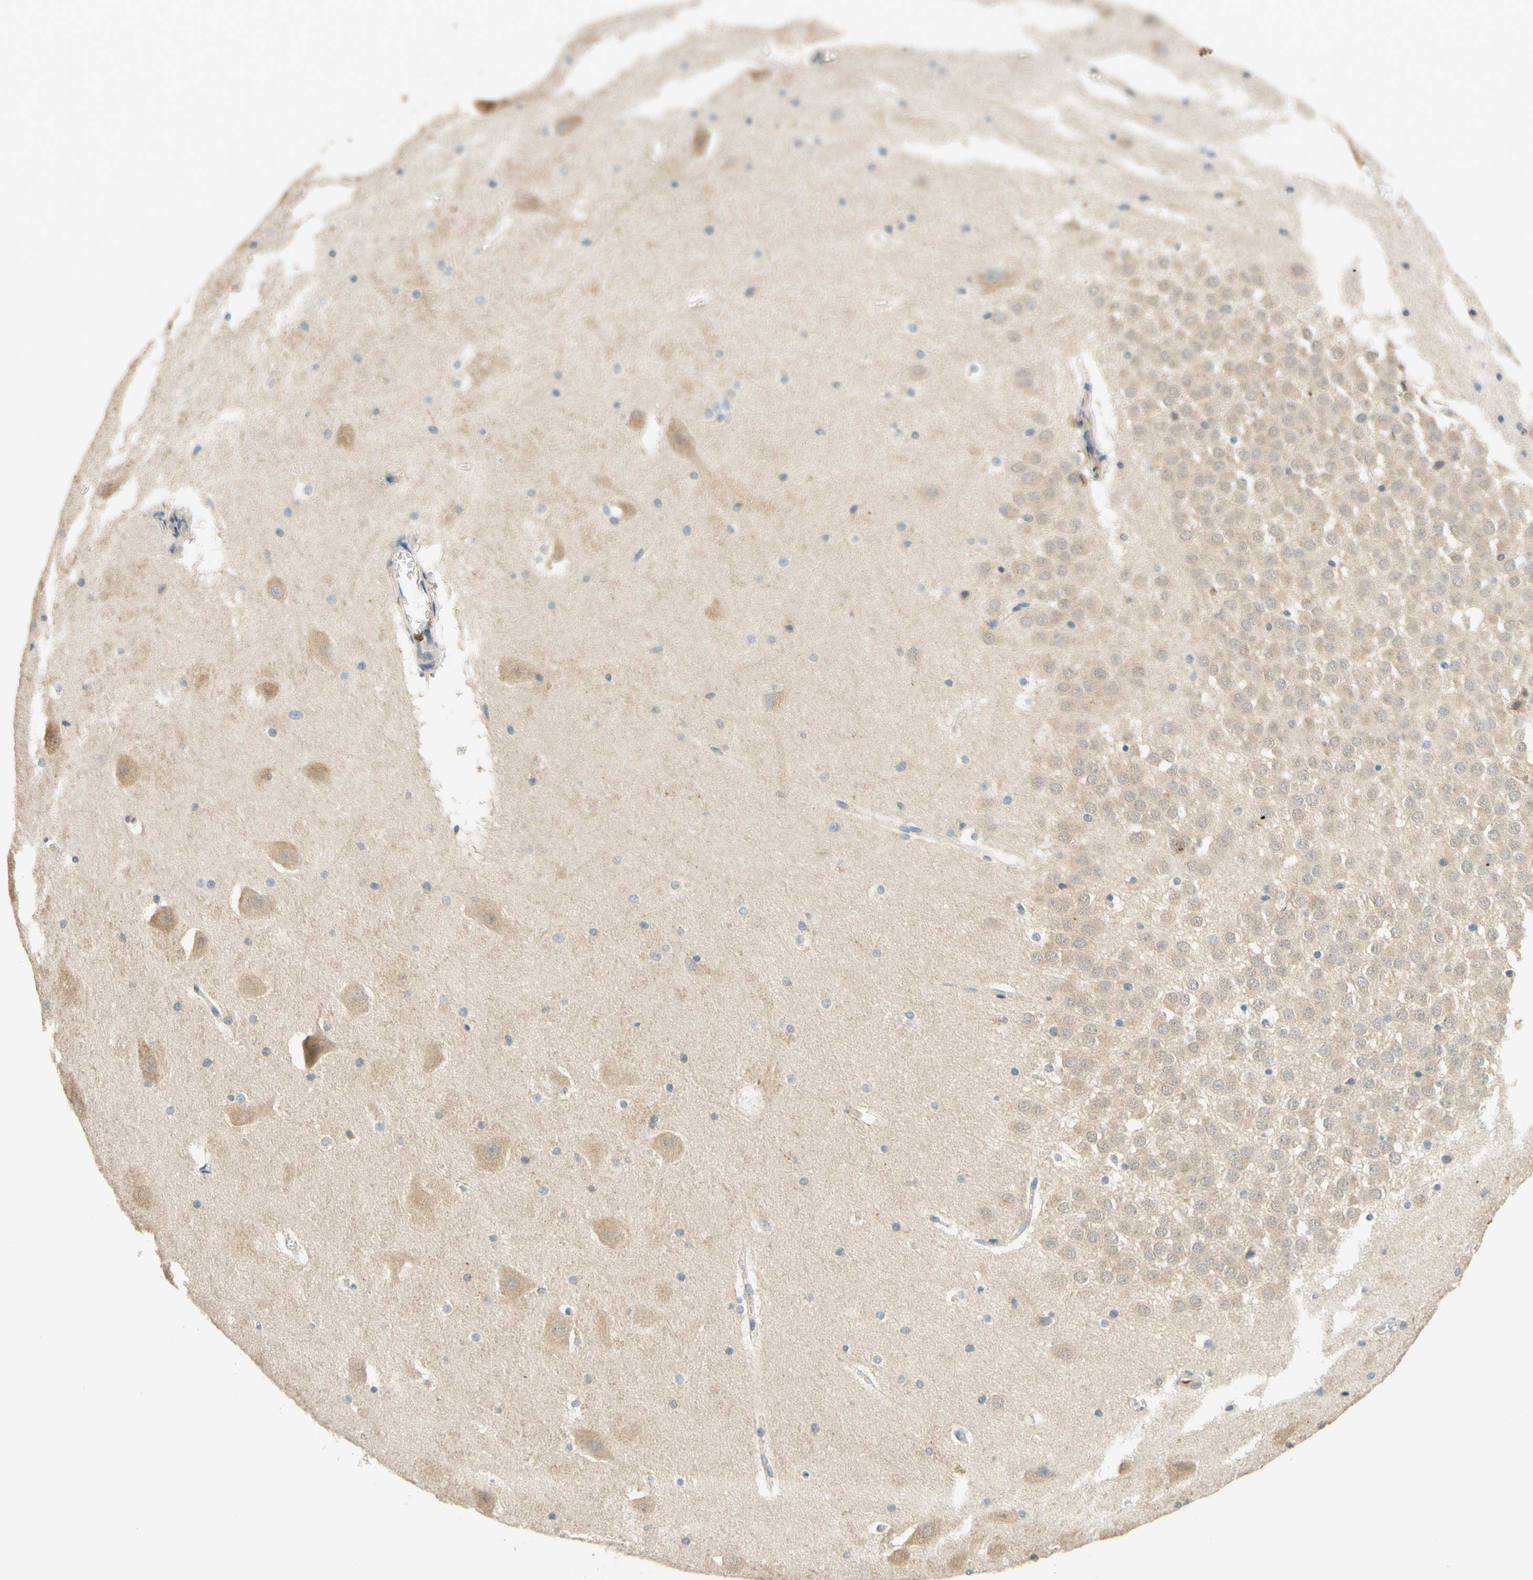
{"staining": {"intensity": "weak", "quantity": "<25%", "location": "cytoplasmic/membranous"}, "tissue": "hippocampus", "cell_type": "Glial cells", "image_type": "normal", "snomed": [{"axis": "morphology", "description": "Normal tissue, NOS"}, {"axis": "topography", "description": "Hippocampus"}], "caption": "The image shows no staining of glial cells in normal hippocampus. (DAB IHC visualized using brightfield microscopy, high magnification).", "gene": "ENTREP2", "patient": {"sex": "male", "age": 45}}